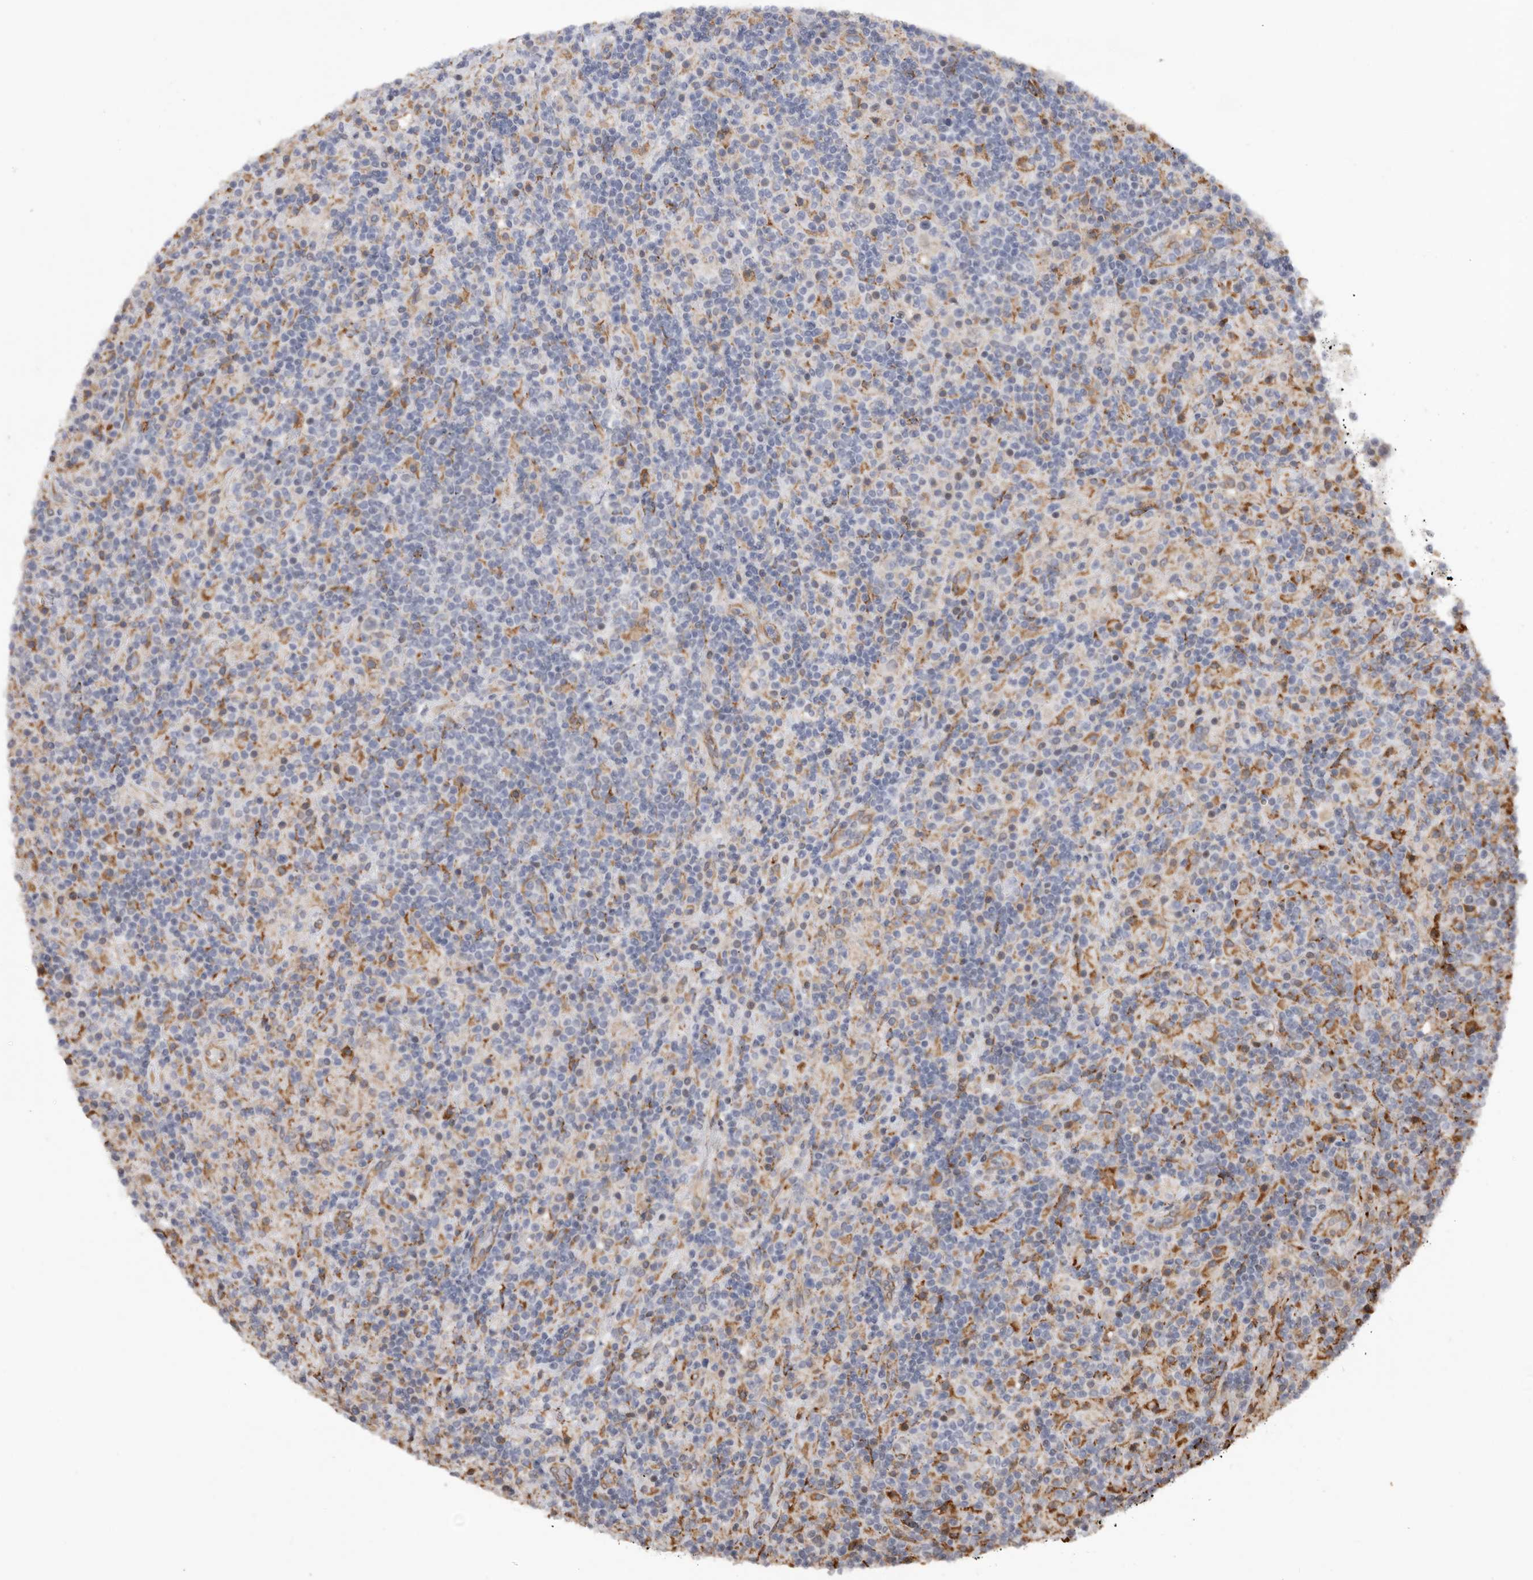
{"staining": {"intensity": "negative", "quantity": "none", "location": "none"}, "tissue": "lymphoma", "cell_type": "Tumor cells", "image_type": "cancer", "snomed": [{"axis": "morphology", "description": "Hodgkin's disease, NOS"}, {"axis": "topography", "description": "Lymph node"}], "caption": "This is an immunohistochemistry micrograph of Hodgkin's disease. There is no expression in tumor cells.", "gene": "CDC42BPB", "patient": {"sex": "male", "age": 70}}